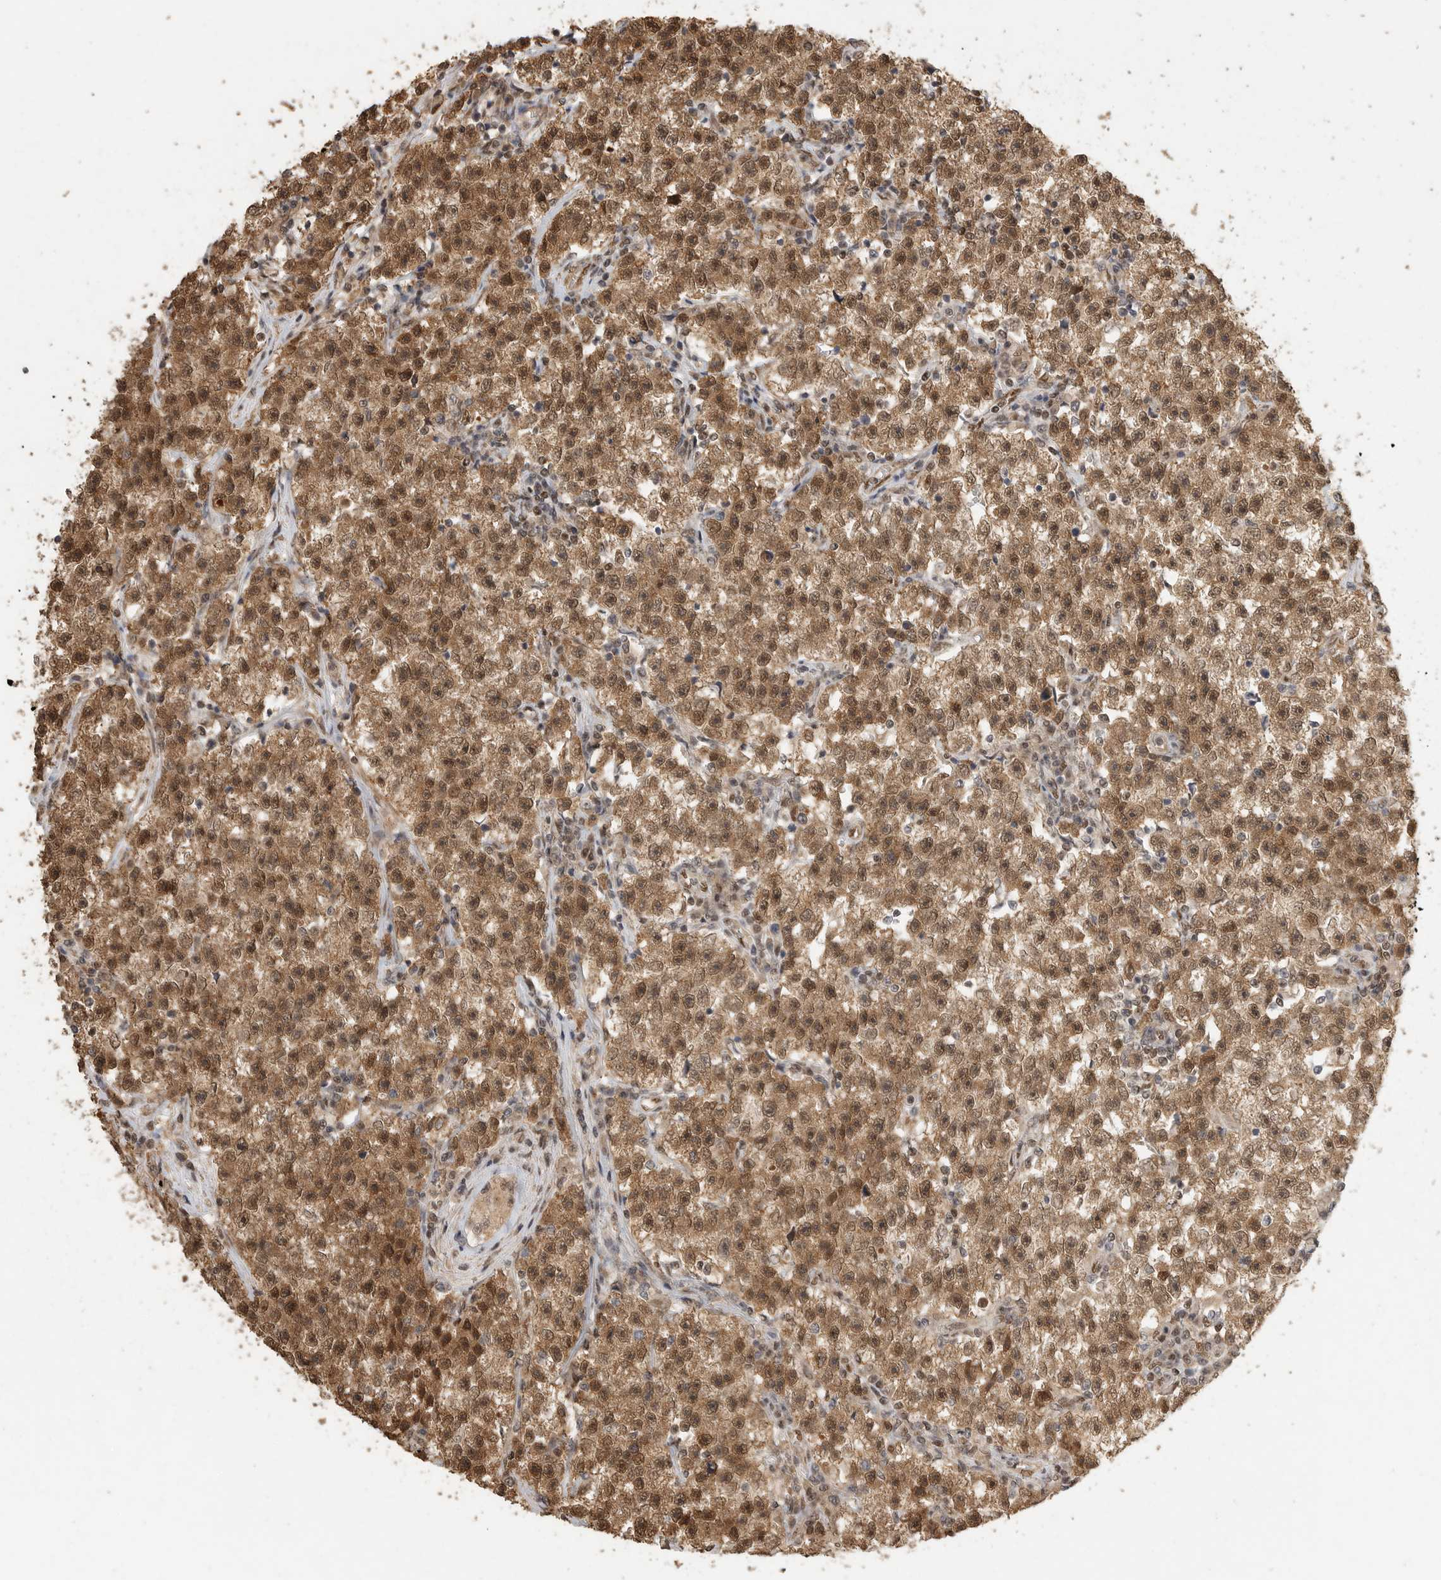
{"staining": {"intensity": "moderate", "quantity": ">75%", "location": "cytoplasmic/membranous,nuclear"}, "tissue": "testis cancer", "cell_type": "Tumor cells", "image_type": "cancer", "snomed": [{"axis": "morphology", "description": "Seminoma, NOS"}, {"axis": "topography", "description": "Testis"}], "caption": "Immunohistochemical staining of testis seminoma displays moderate cytoplasmic/membranous and nuclear protein positivity in about >75% of tumor cells.", "gene": "DFFA", "patient": {"sex": "male", "age": 22}}